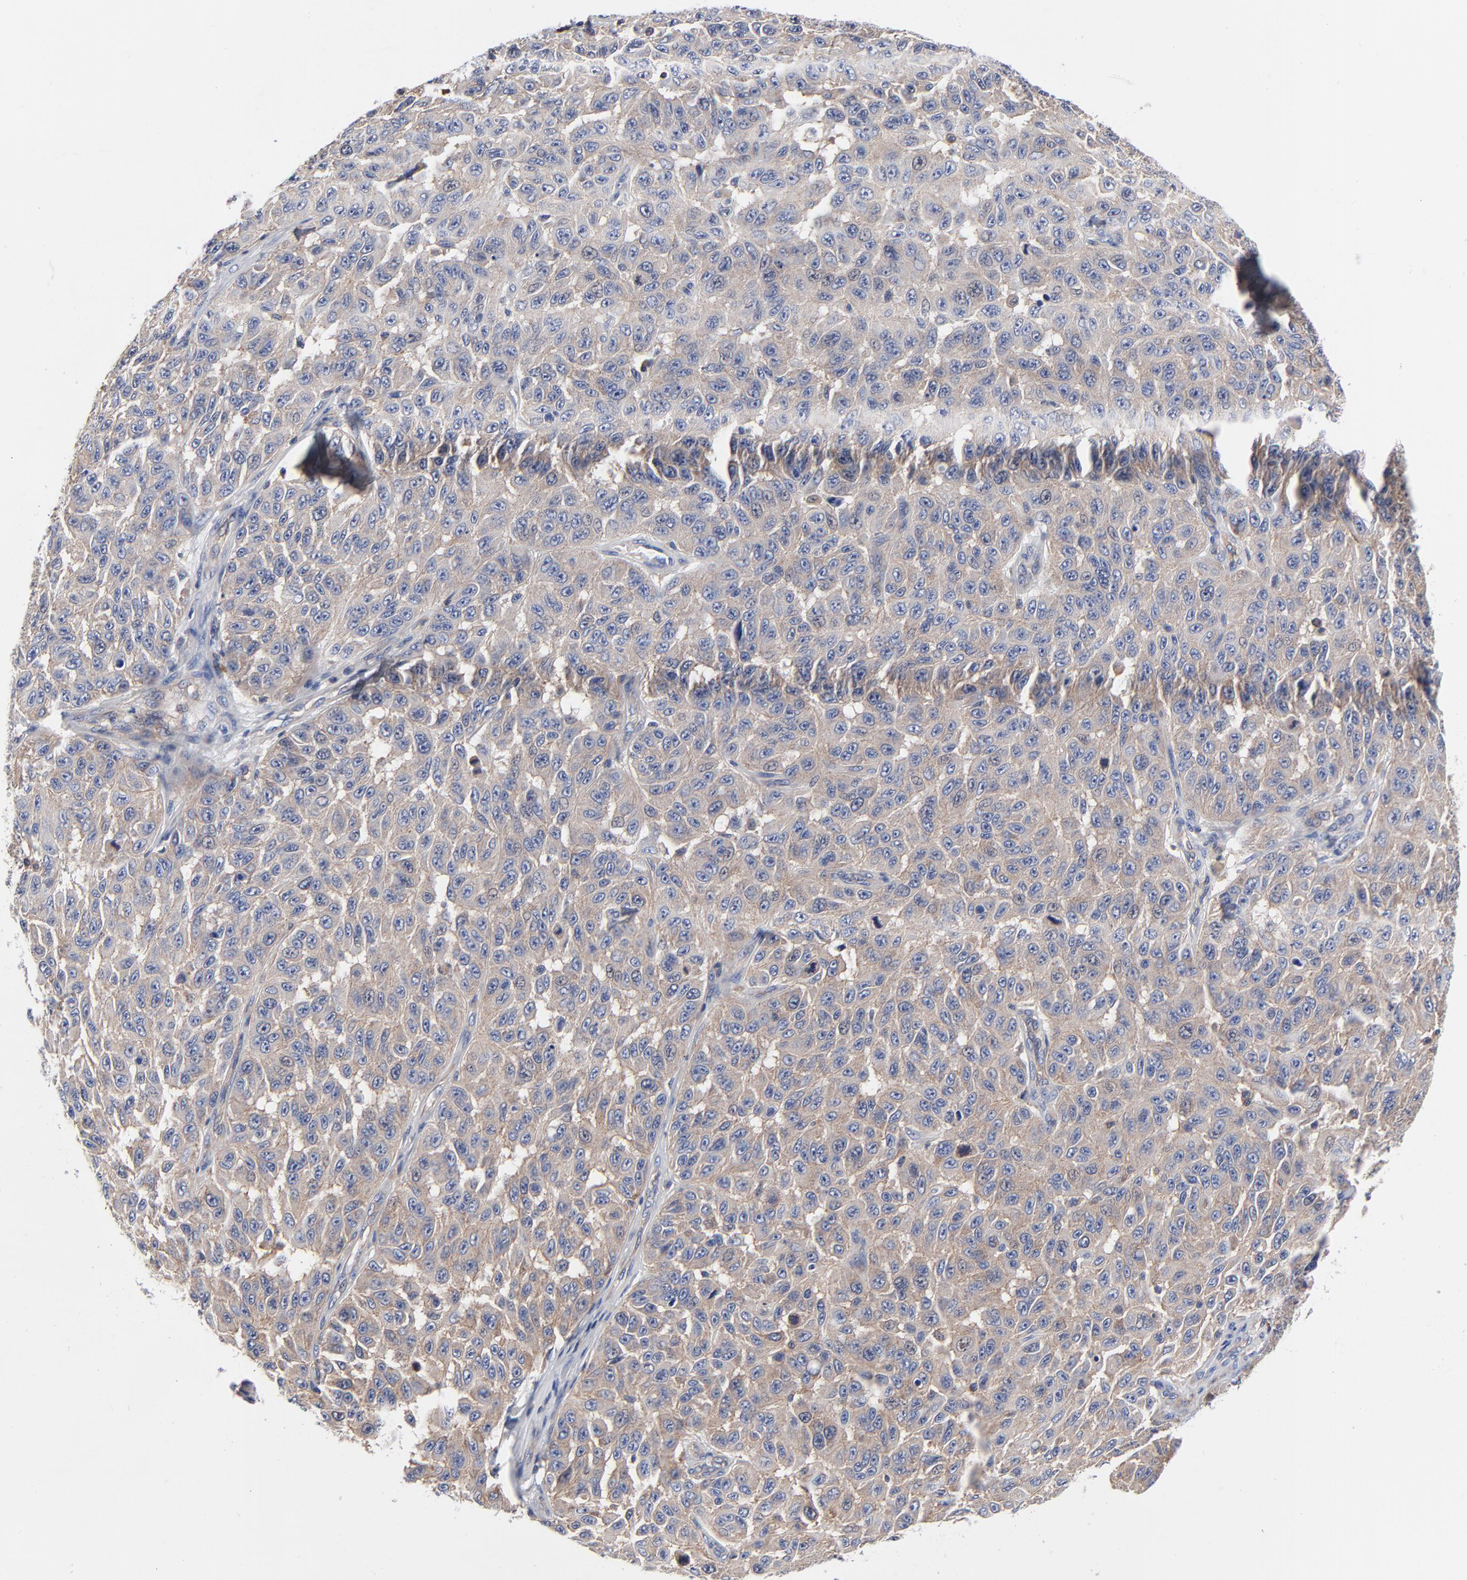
{"staining": {"intensity": "weak", "quantity": ">75%", "location": "cytoplasmic/membranous"}, "tissue": "melanoma", "cell_type": "Tumor cells", "image_type": "cancer", "snomed": [{"axis": "morphology", "description": "Malignant melanoma, NOS"}, {"axis": "topography", "description": "Skin"}], "caption": "This histopathology image exhibits immunohistochemistry staining of human melanoma, with low weak cytoplasmic/membranous expression in about >75% of tumor cells.", "gene": "CD2AP", "patient": {"sex": "male", "age": 30}}